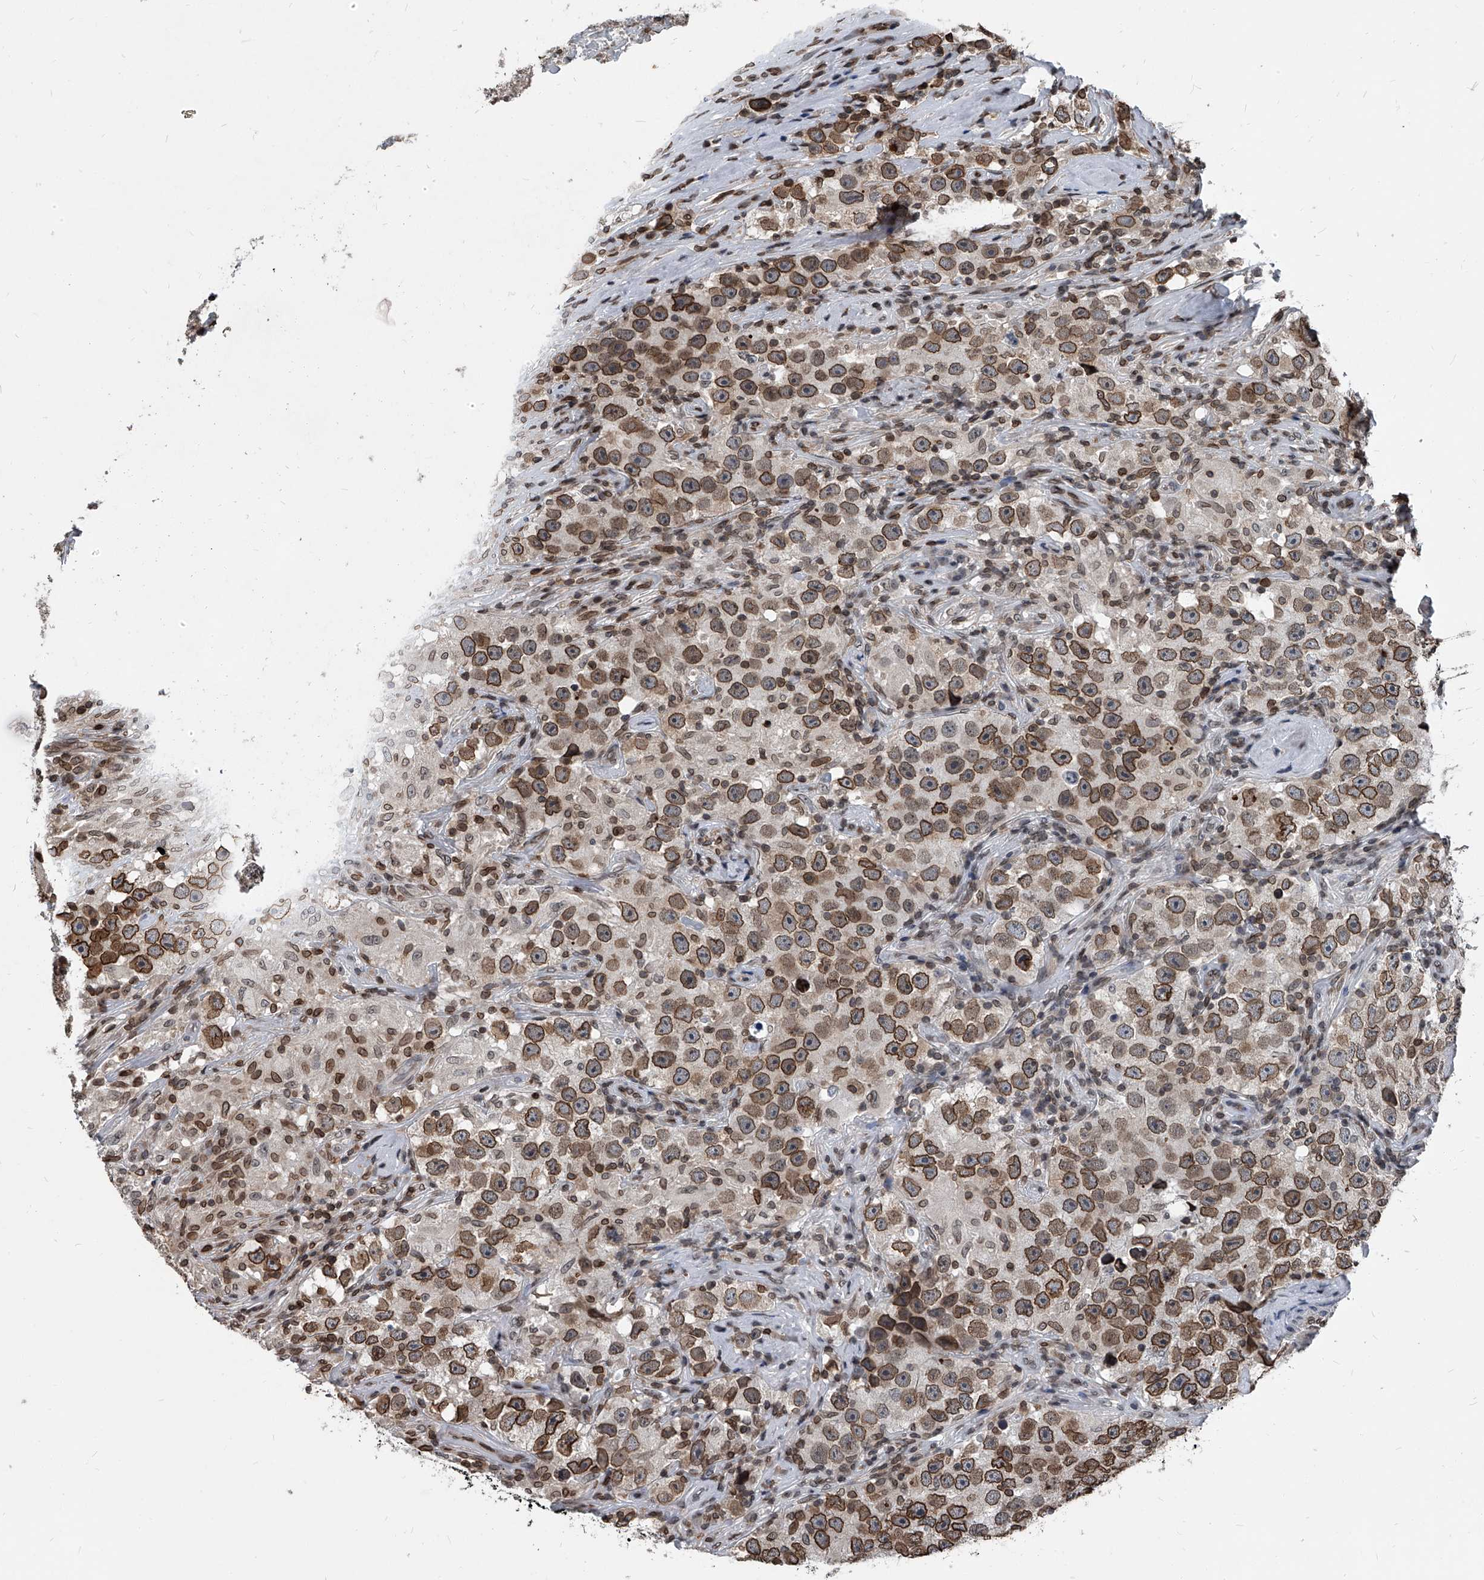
{"staining": {"intensity": "moderate", "quantity": ">75%", "location": "cytoplasmic/membranous,nuclear"}, "tissue": "testis cancer", "cell_type": "Tumor cells", "image_type": "cancer", "snomed": [{"axis": "morphology", "description": "Seminoma, NOS"}, {"axis": "topography", "description": "Testis"}], "caption": "Immunohistochemical staining of human seminoma (testis) demonstrates moderate cytoplasmic/membranous and nuclear protein staining in approximately >75% of tumor cells. Nuclei are stained in blue.", "gene": "PHF20", "patient": {"sex": "male", "age": 49}}